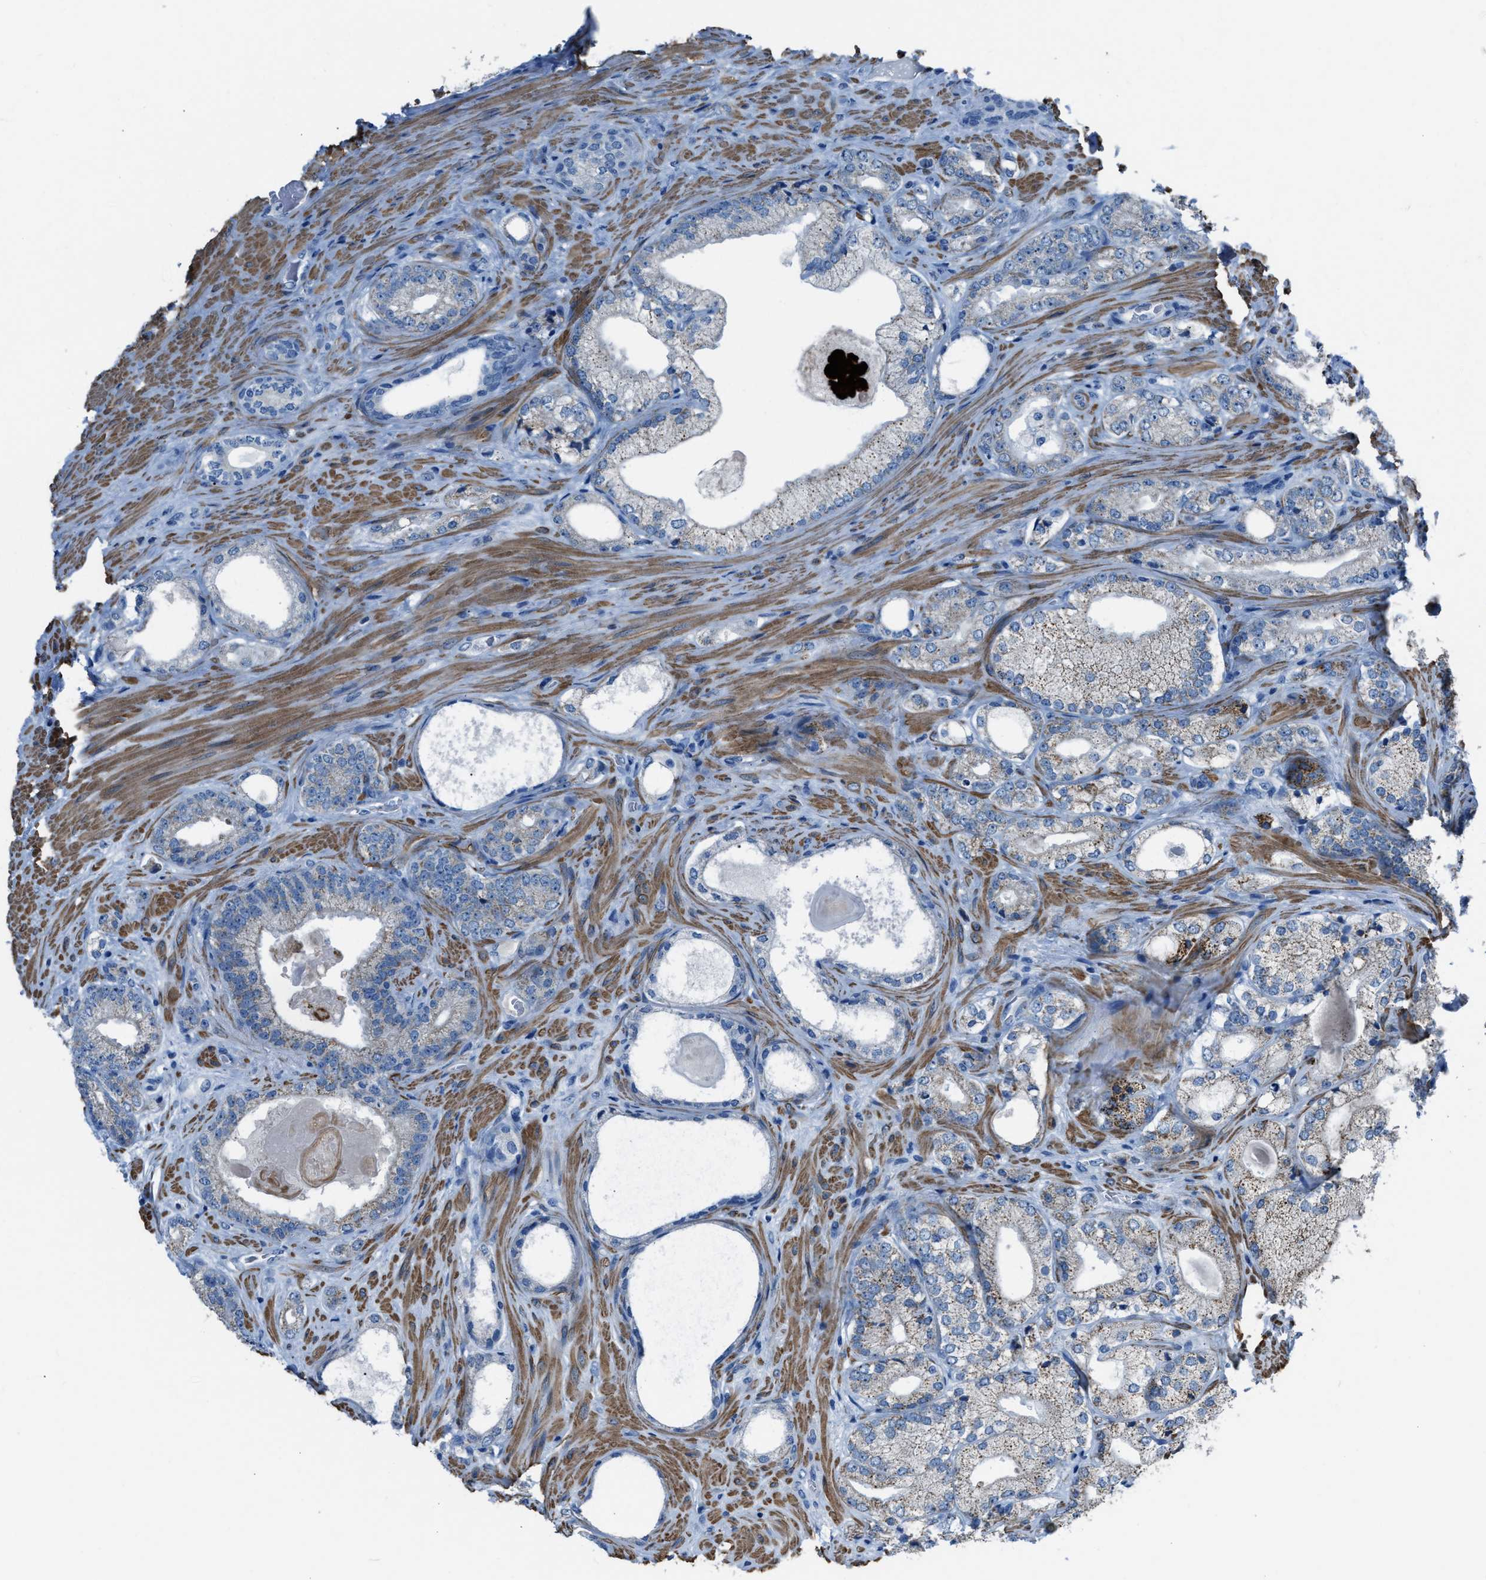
{"staining": {"intensity": "weak", "quantity": "25%-75%", "location": "cytoplasmic/membranous"}, "tissue": "prostate cancer", "cell_type": "Tumor cells", "image_type": "cancer", "snomed": [{"axis": "morphology", "description": "Adenocarcinoma, Low grade"}, {"axis": "topography", "description": "Prostate"}], "caption": "High-magnification brightfield microscopy of prostate cancer (low-grade adenocarcinoma) stained with DAB (3,3'-diaminobenzidine) (brown) and counterstained with hematoxylin (blue). tumor cells exhibit weak cytoplasmic/membranous positivity is seen in about25%-75% of cells.", "gene": "SPATC1L", "patient": {"sex": "male", "age": 65}}